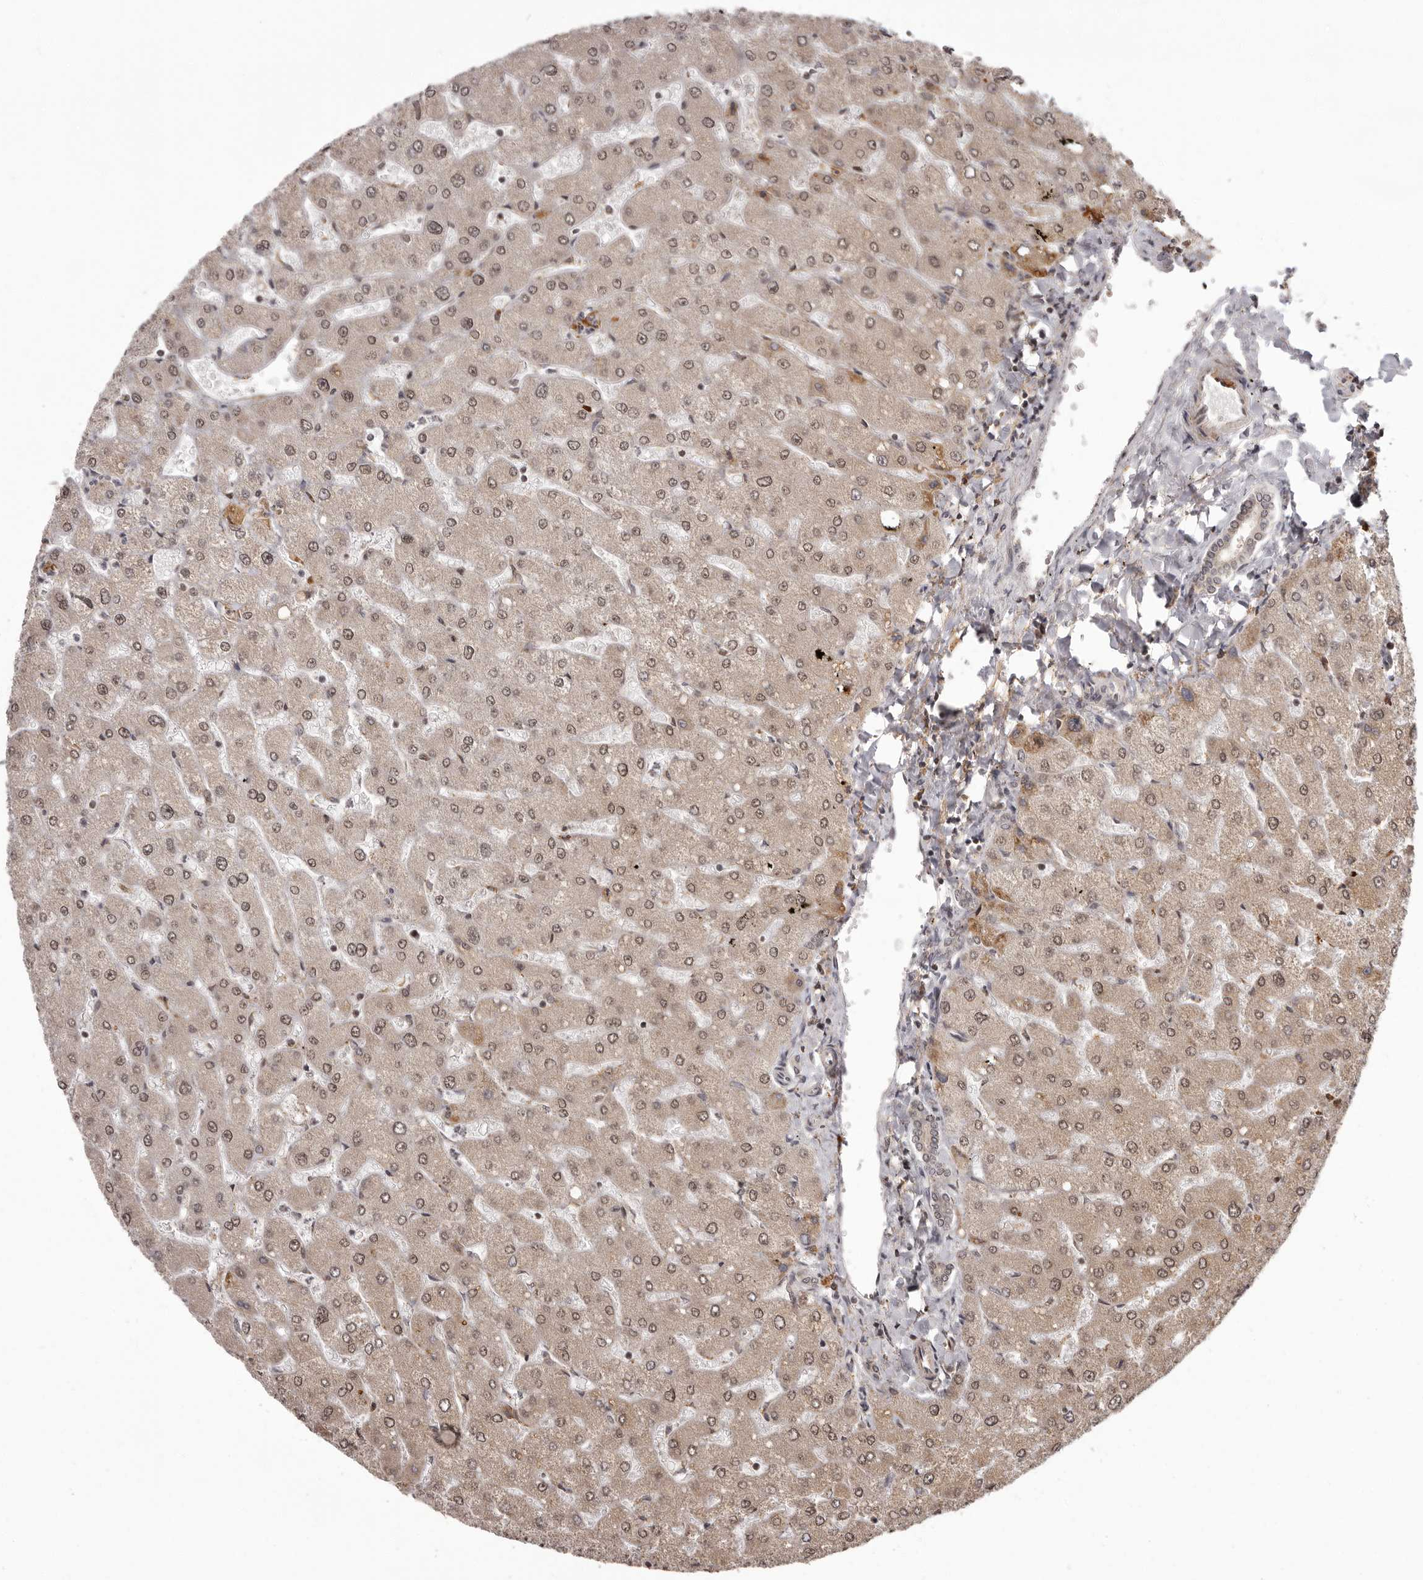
{"staining": {"intensity": "weak", "quantity": ">75%", "location": "nuclear"}, "tissue": "liver", "cell_type": "Cholangiocytes", "image_type": "normal", "snomed": [{"axis": "morphology", "description": "Normal tissue, NOS"}, {"axis": "topography", "description": "Liver"}], "caption": "Cholangiocytes display weak nuclear staining in approximately >75% of cells in unremarkable liver.", "gene": "IL32", "patient": {"sex": "male", "age": 55}}